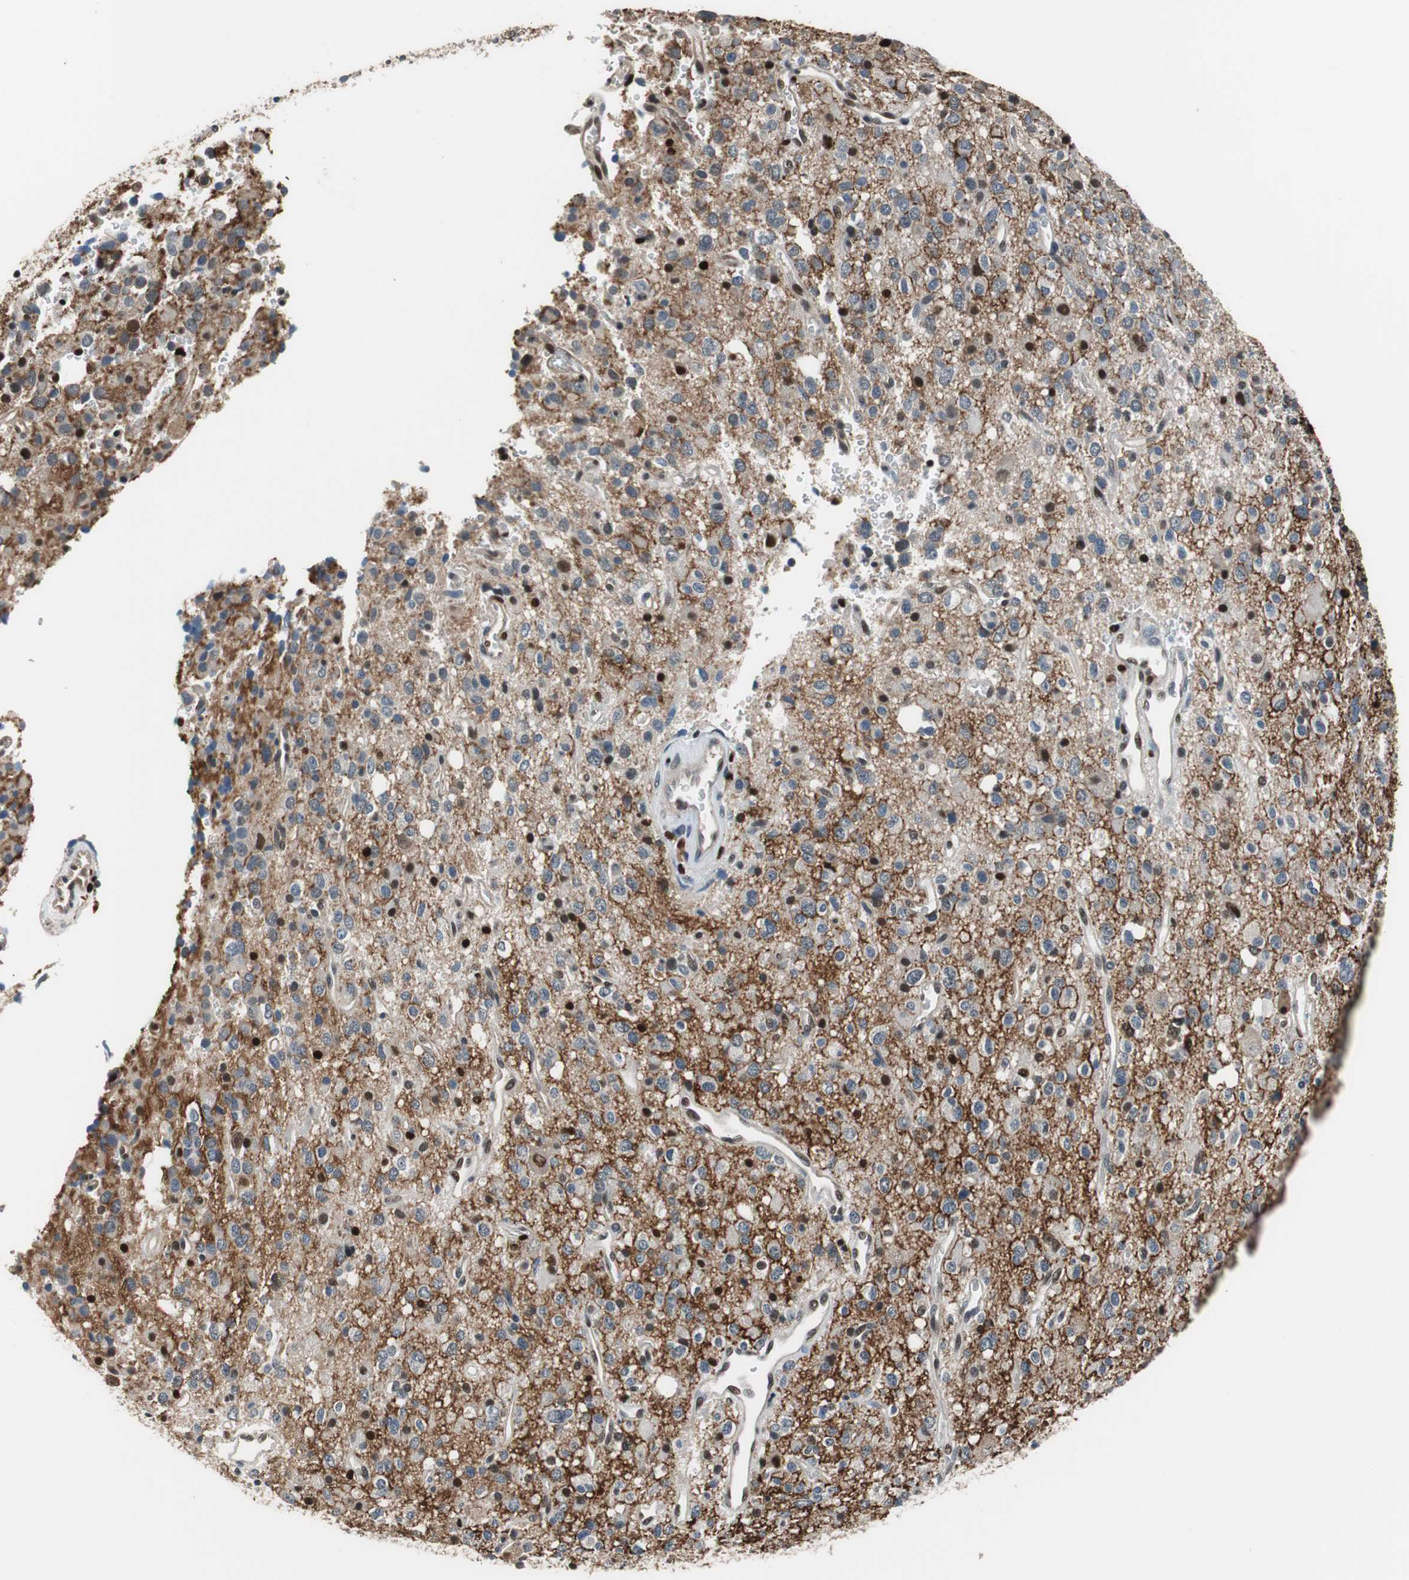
{"staining": {"intensity": "moderate", "quantity": "<25%", "location": "nuclear"}, "tissue": "glioma", "cell_type": "Tumor cells", "image_type": "cancer", "snomed": [{"axis": "morphology", "description": "Glioma, malignant, High grade"}, {"axis": "topography", "description": "Brain"}], "caption": "Human malignant high-grade glioma stained with a protein marker displays moderate staining in tumor cells.", "gene": "MAFB", "patient": {"sex": "male", "age": 47}}